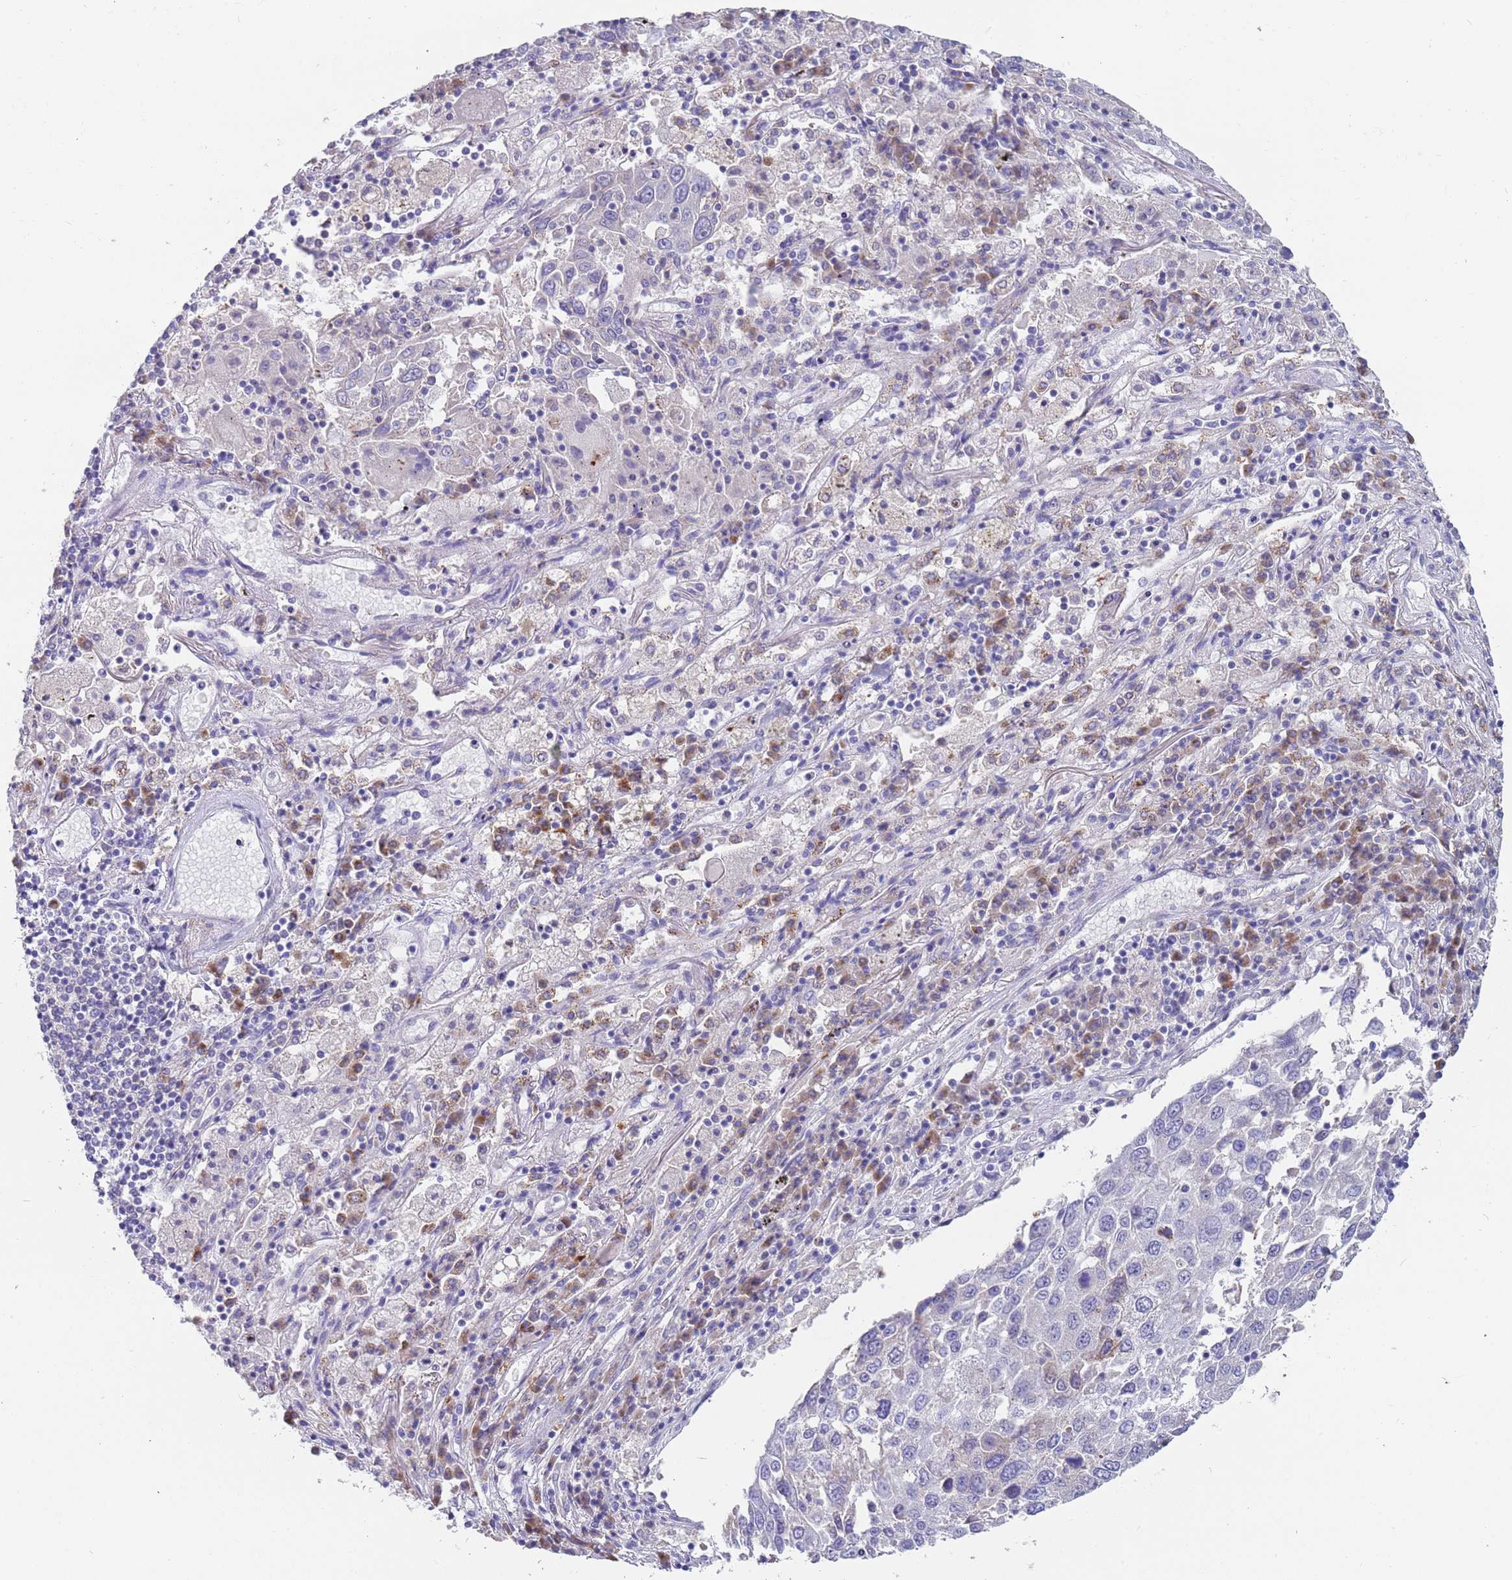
{"staining": {"intensity": "negative", "quantity": "none", "location": "none"}, "tissue": "lung cancer", "cell_type": "Tumor cells", "image_type": "cancer", "snomed": [{"axis": "morphology", "description": "Squamous cell carcinoma, NOS"}, {"axis": "topography", "description": "Lung"}], "caption": "Protein analysis of lung cancer displays no significant staining in tumor cells.", "gene": "TYW1", "patient": {"sex": "male", "age": 65}}